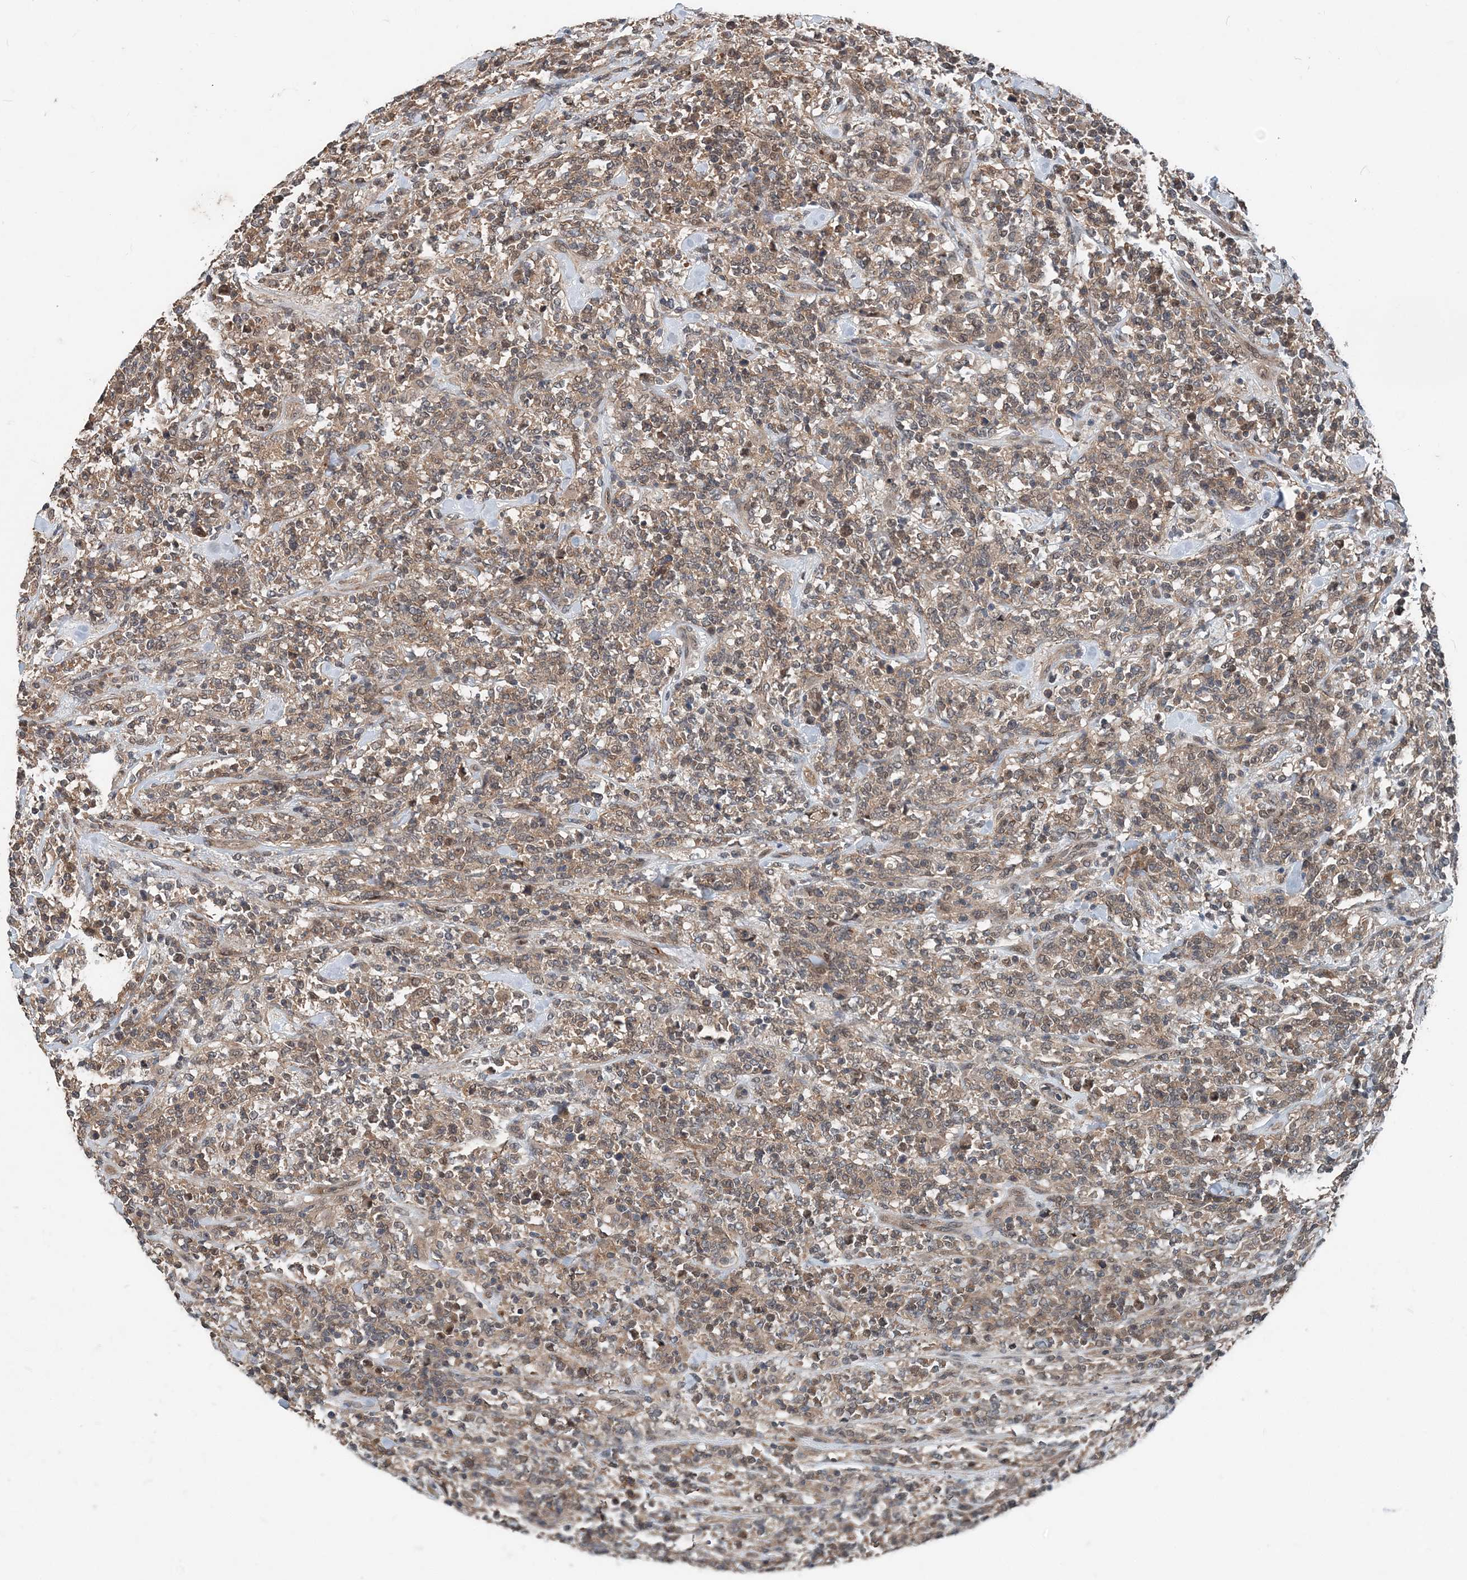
{"staining": {"intensity": "weak", "quantity": ">75%", "location": "cytoplasmic/membranous"}, "tissue": "lymphoma", "cell_type": "Tumor cells", "image_type": "cancer", "snomed": [{"axis": "morphology", "description": "Malignant lymphoma, non-Hodgkin's type, High grade"}, {"axis": "topography", "description": "Soft tissue"}], "caption": "About >75% of tumor cells in lymphoma reveal weak cytoplasmic/membranous protein expression as visualized by brown immunohistochemical staining.", "gene": "SMPD3", "patient": {"sex": "male", "age": 18}}